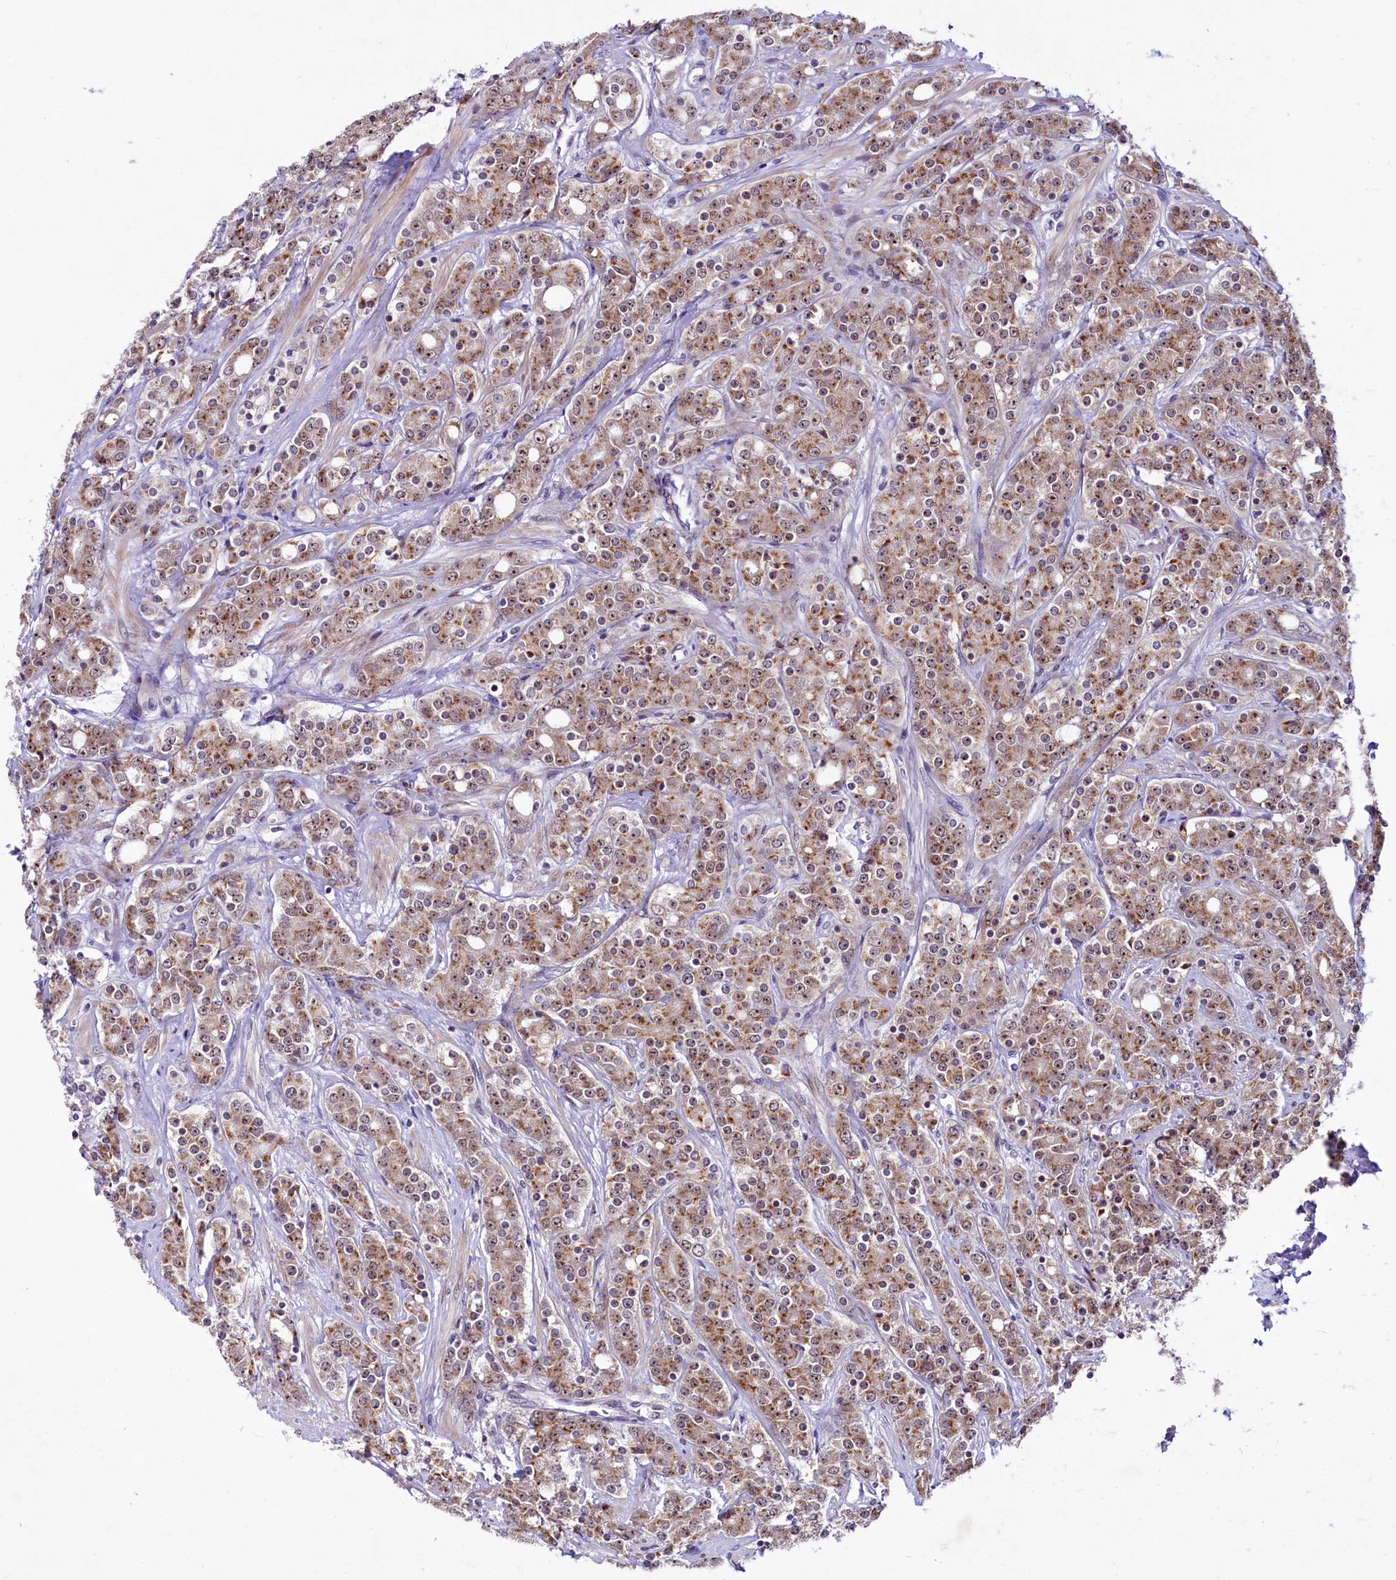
{"staining": {"intensity": "moderate", "quantity": ">75%", "location": "cytoplasmic/membranous,nuclear"}, "tissue": "prostate cancer", "cell_type": "Tumor cells", "image_type": "cancer", "snomed": [{"axis": "morphology", "description": "Adenocarcinoma, High grade"}, {"axis": "topography", "description": "Prostate"}], "caption": "Immunohistochemistry (IHC) of human prostate cancer reveals medium levels of moderate cytoplasmic/membranous and nuclear staining in about >75% of tumor cells.", "gene": "LEUTX", "patient": {"sex": "male", "age": 62}}